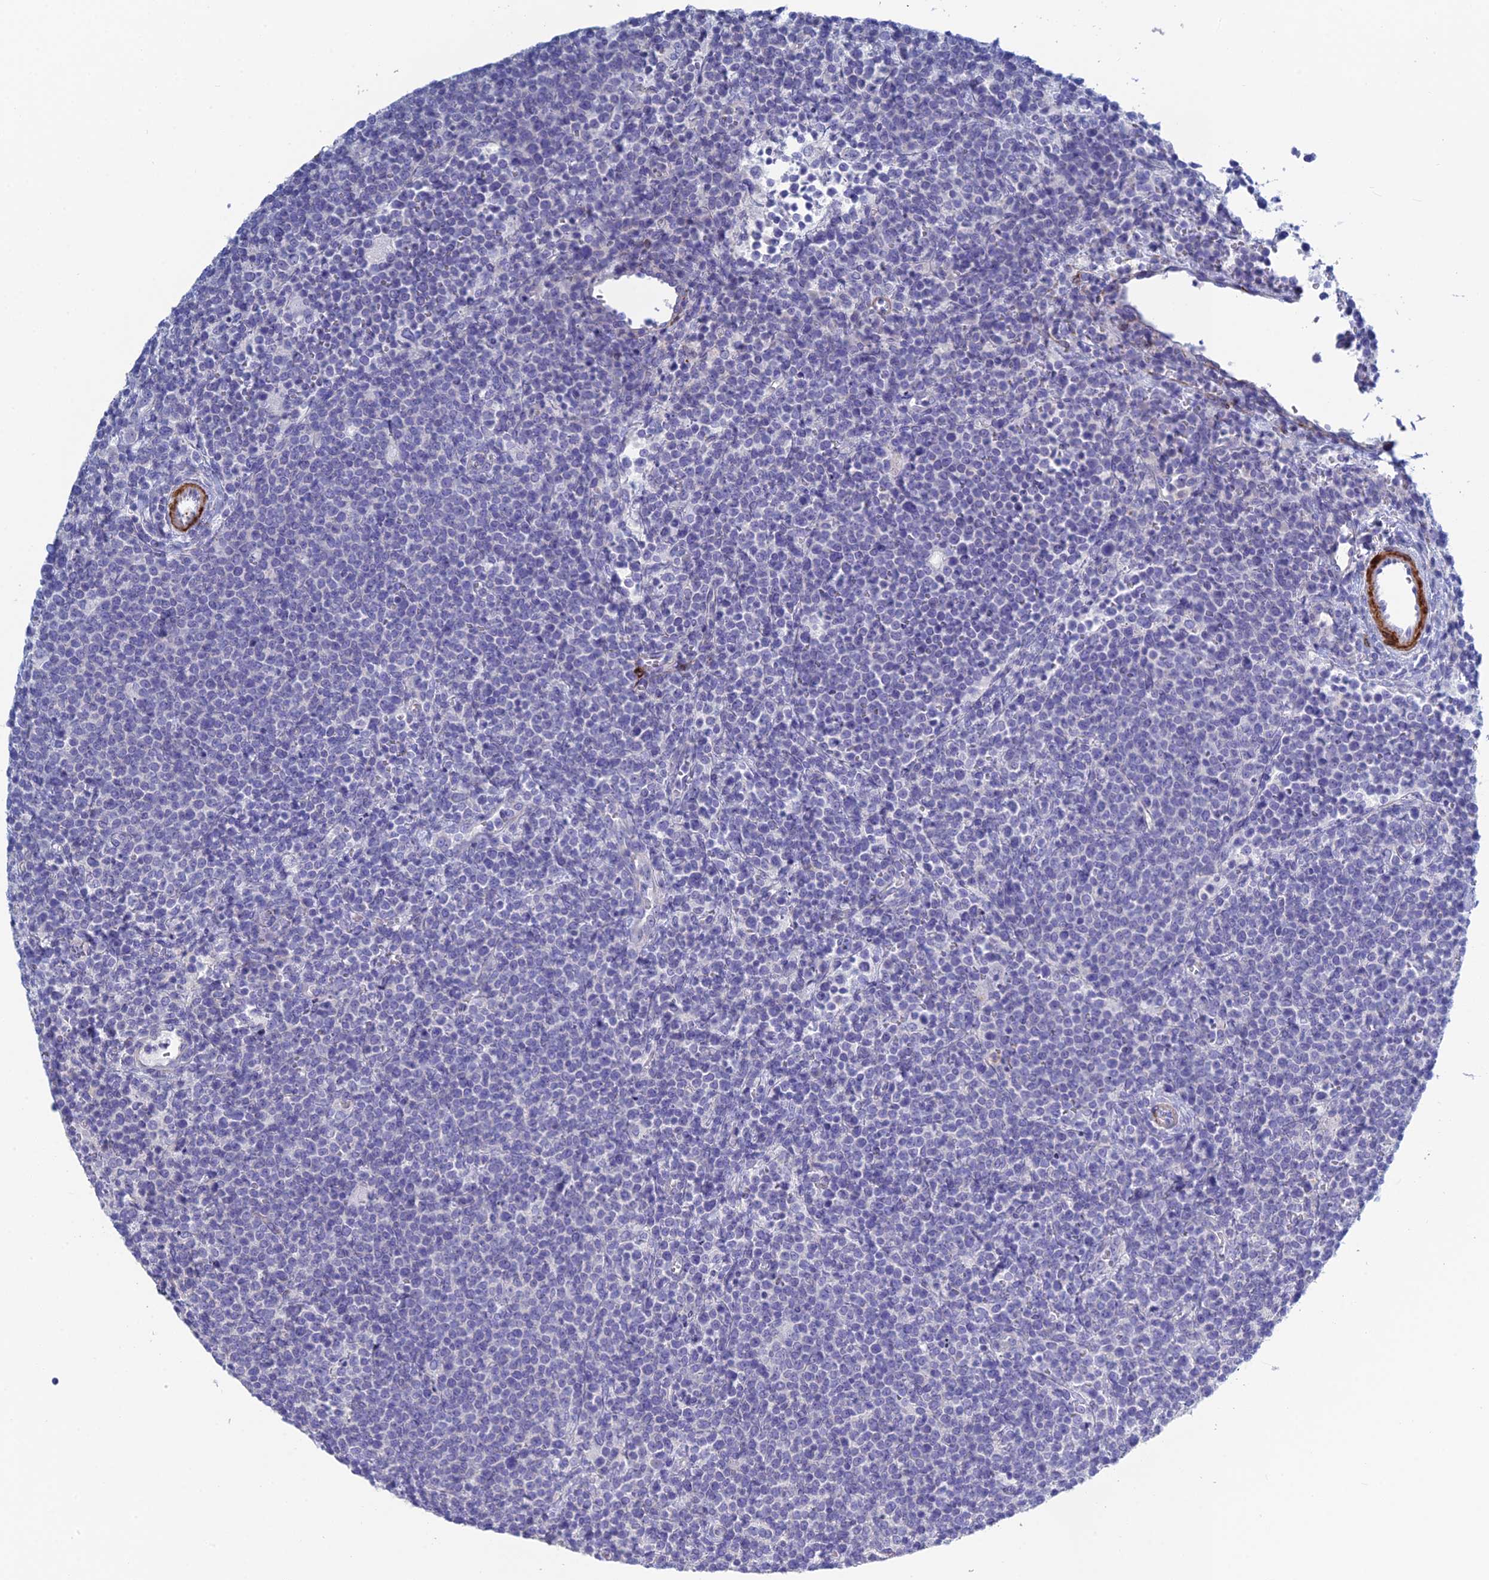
{"staining": {"intensity": "negative", "quantity": "none", "location": "none"}, "tissue": "lymphoma", "cell_type": "Tumor cells", "image_type": "cancer", "snomed": [{"axis": "morphology", "description": "Malignant lymphoma, non-Hodgkin's type, High grade"}, {"axis": "topography", "description": "Lymph node"}], "caption": "This is a micrograph of immunohistochemistry (IHC) staining of malignant lymphoma, non-Hodgkin's type (high-grade), which shows no staining in tumor cells.", "gene": "PCDHA8", "patient": {"sex": "male", "age": 61}}